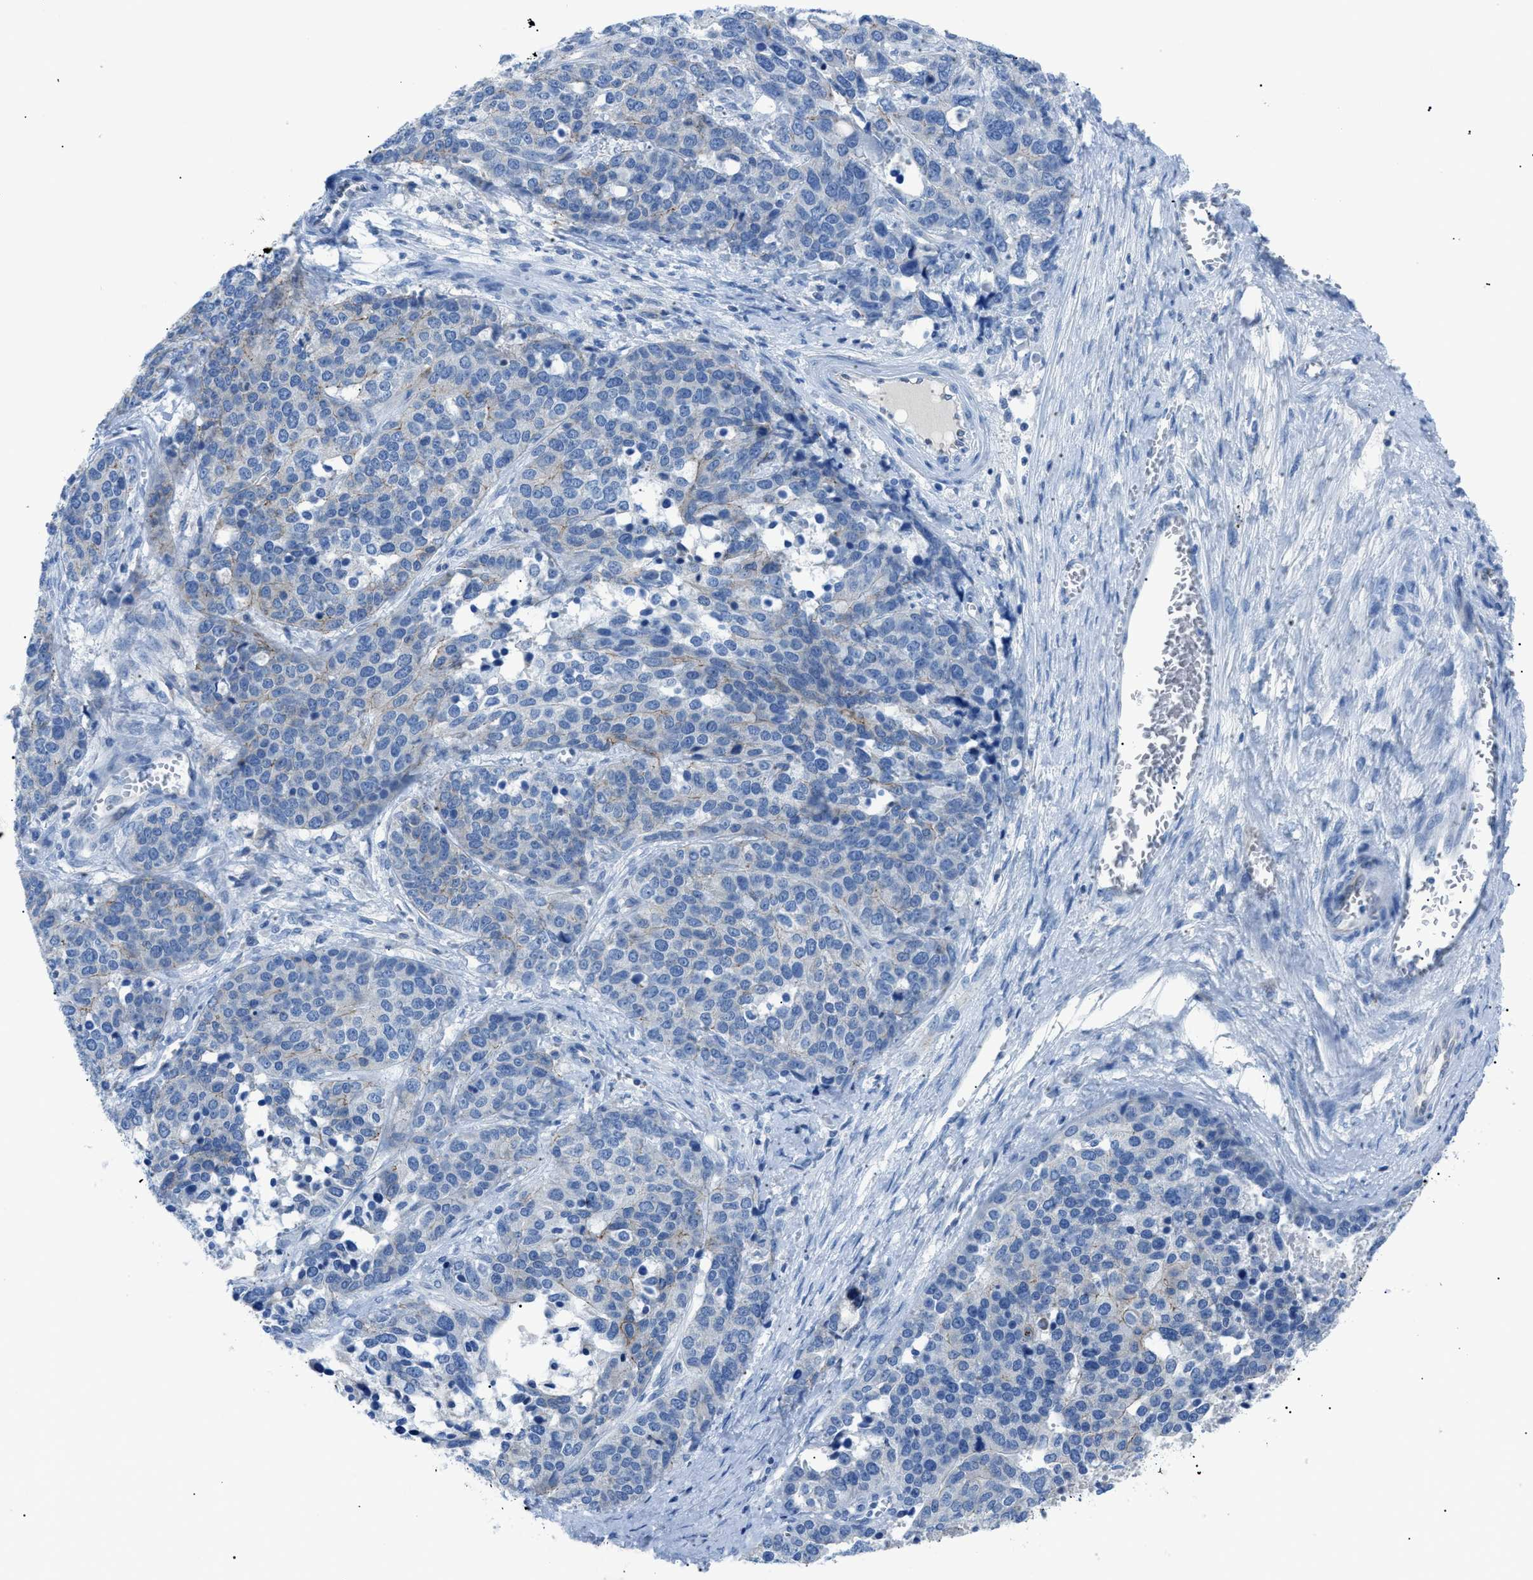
{"staining": {"intensity": "negative", "quantity": "none", "location": "none"}, "tissue": "ovarian cancer", "cell_type": "Tumor cells", "image_type": "cancer", "snomed": [{"axis": "morphology", "description": "Cystadenocarcinoma, serous, NOS"}, {"axis": "topography", "description": "Ovary"}], "caption": "This is an immunohistochemistry micrograph of ovarian serous cystadenocarcinoma. There is no staining in tumor cells.", "gene": "ZDHHC24", "patient": {"sex": "female", "age": 44}}